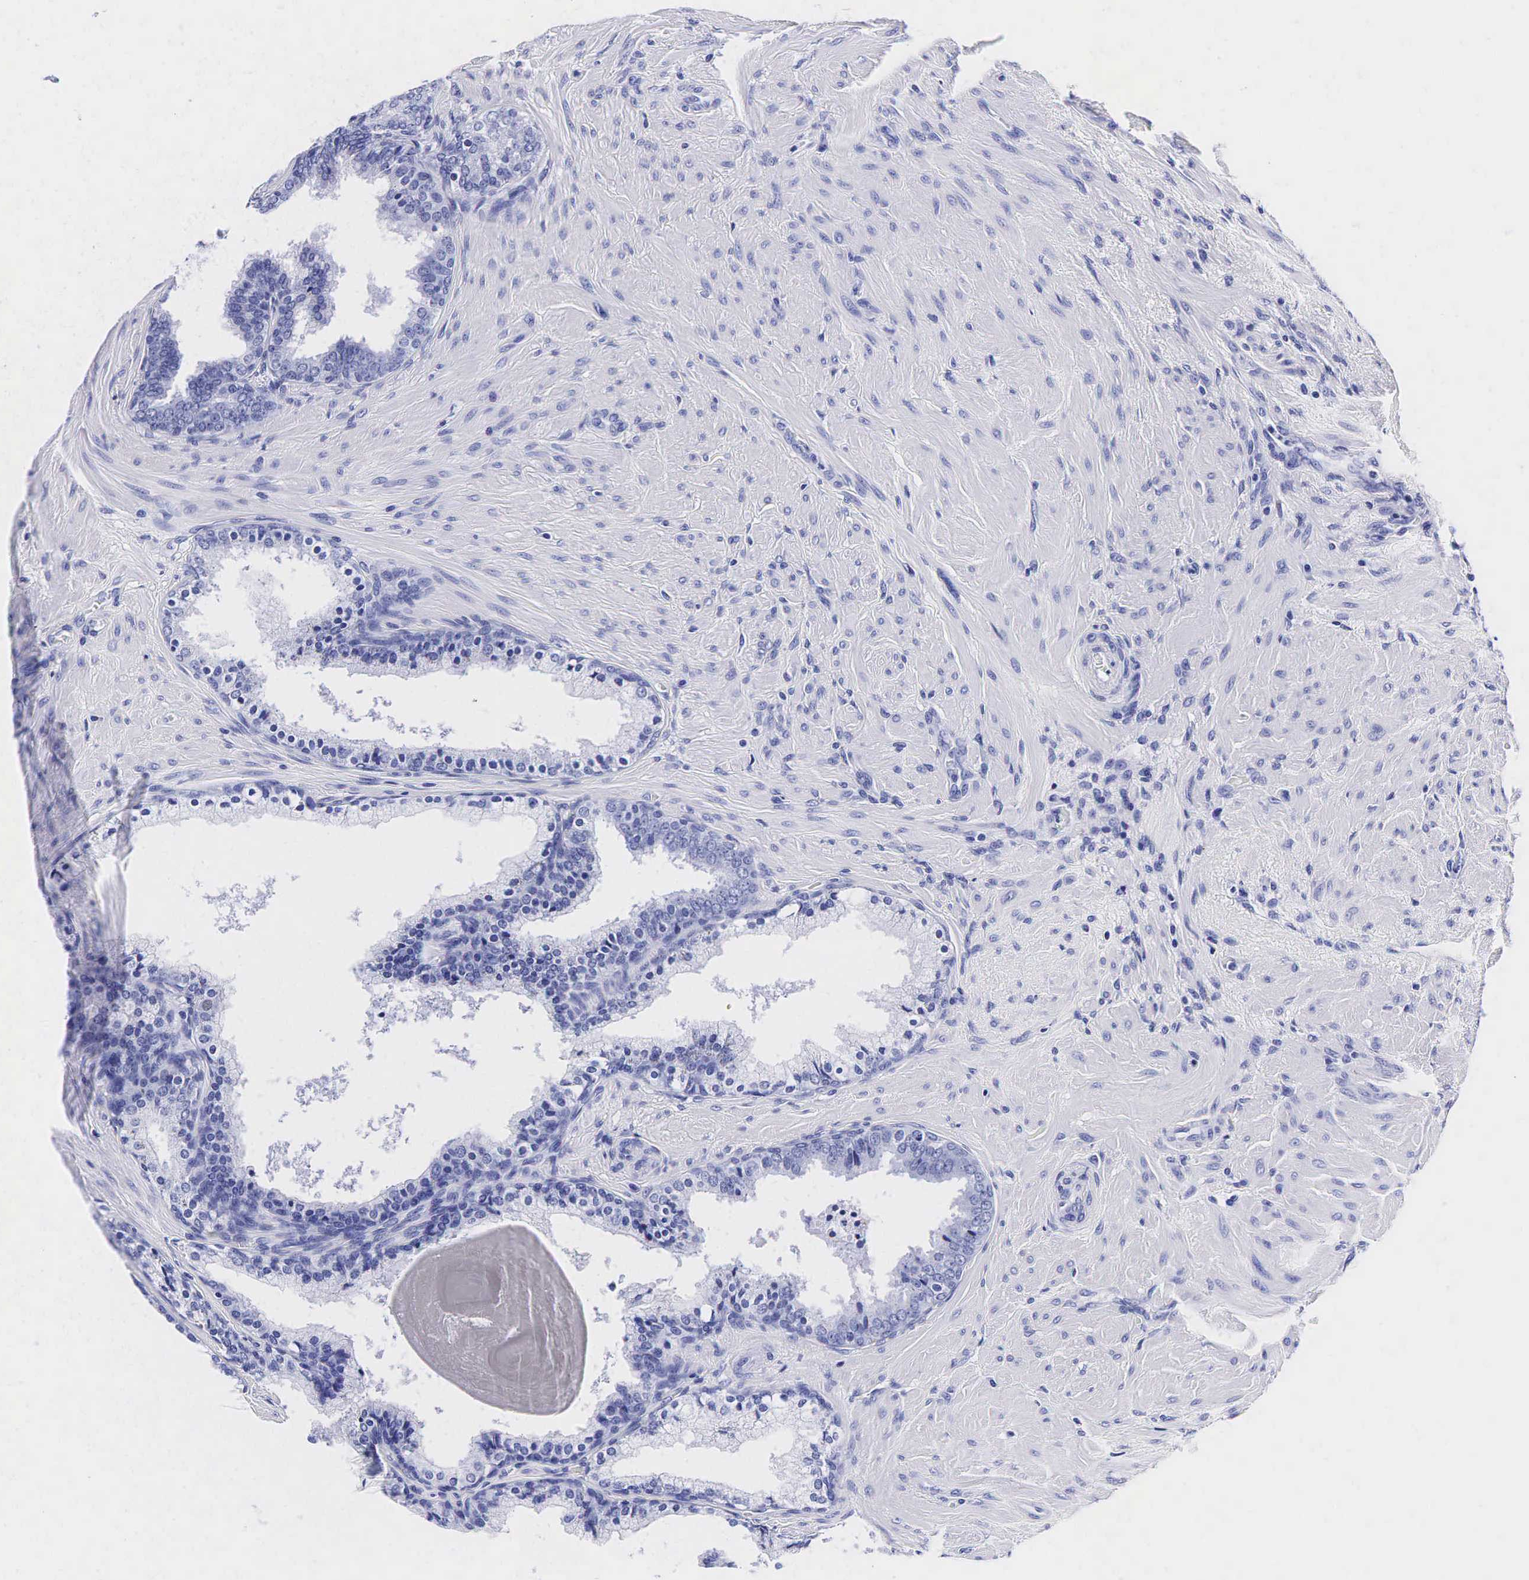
{"staining": {"intensity": "negative", "quantity": "none", "location": "none"}, "tissue": "prostate", "cell_type": "Glandular cells", "image_type": "normal", "snomed": [{"axis": "morphology", "description": "Normal tissue, NOS"}, {"axis": "topography", "description": "Prostate"}], "caption": "High power microscopy image of an immunohistochemistry histopathology image of normal prostate, revealing no significant positivity in glandular cells. (DAB immunohistochemistry visualized using brightfield microscopy, high magnification).", "gene": "TG", "patient": {"sex": "male", "age": 65}}